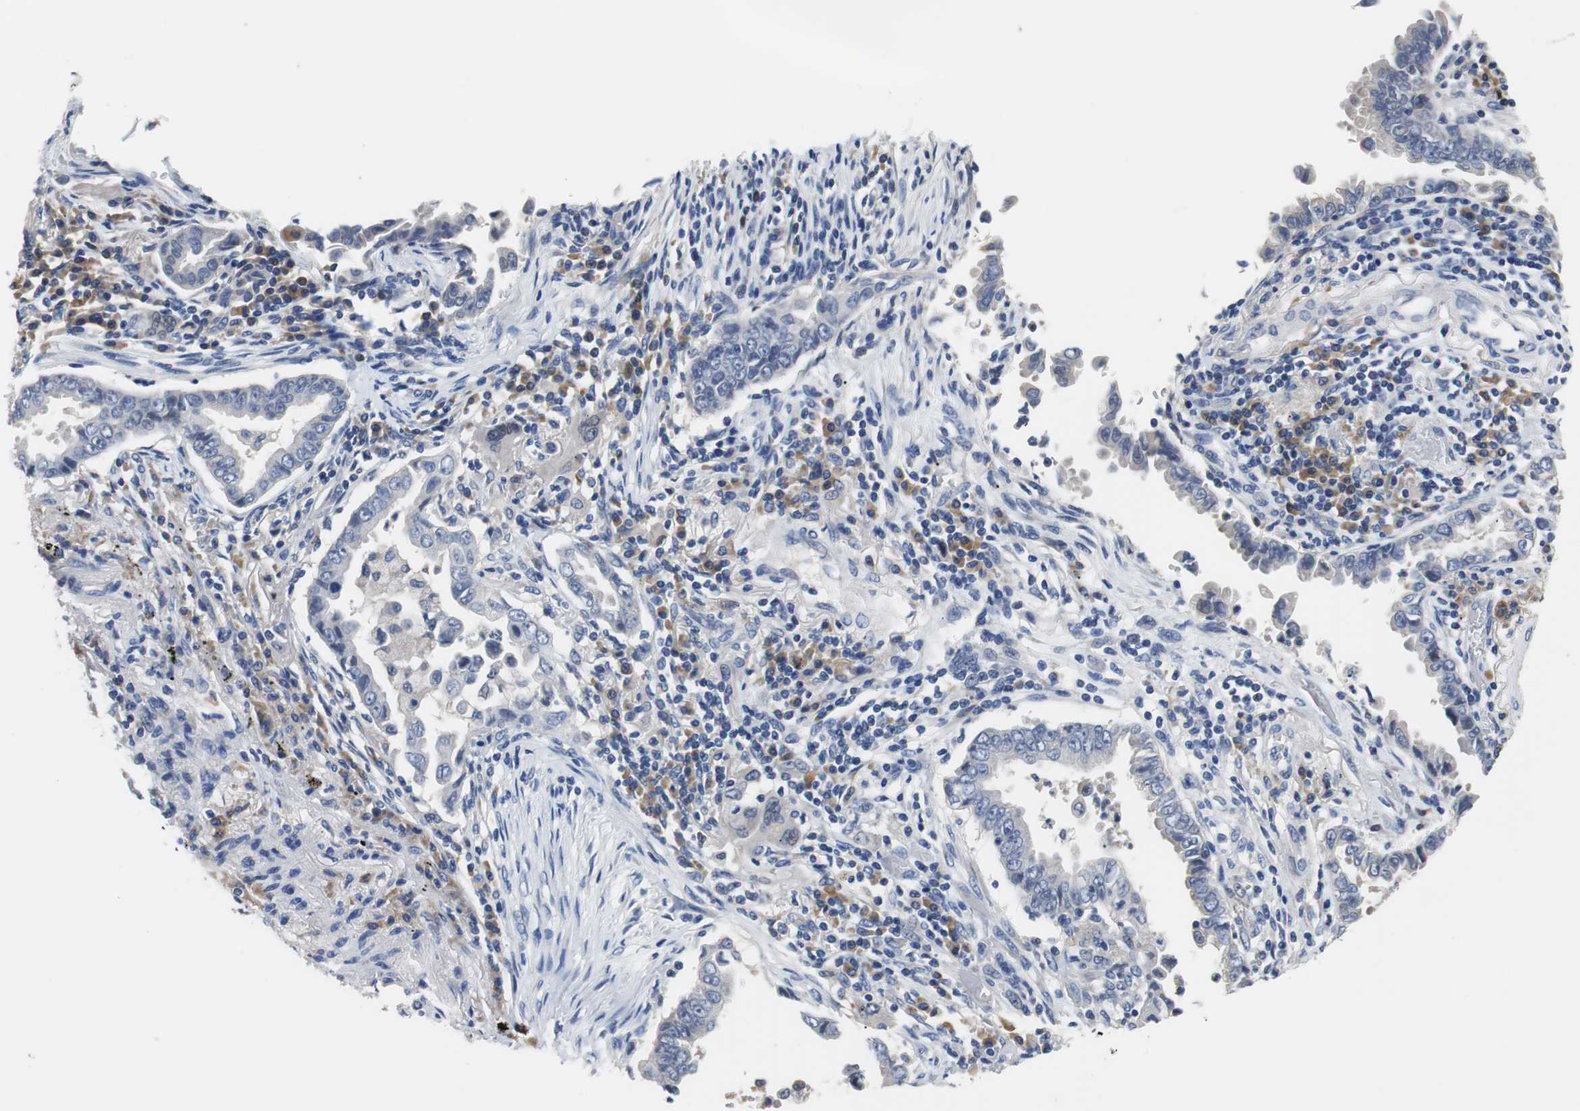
{"staining": {"intensity": "negative", "quantity": "none", "location": "none"}, "tissue": "lung cancer", "cell_type": "Tumor cells", "image_type": "cancer", "snomed": [{"axis": "morphology", "description": "Normal tissue, NOS"}, {"axis": "morphology", "description": "Inflammation, NOS"}, {"axis": "morphology", "description": "Adenocarcinoma, NOS"}, {"axis": "topography", "description": "Lung"}], "caption": "High power microscopy histopathology image of an IHC photomicrograph of lung cancer, revealing no significant staining in tumor cells. (DAB (3,3'-diaminobenzidine) immunohistochemistry, high magnification).", "gene": "PCK1", "patient": {"sex": "female", "age": 64}}